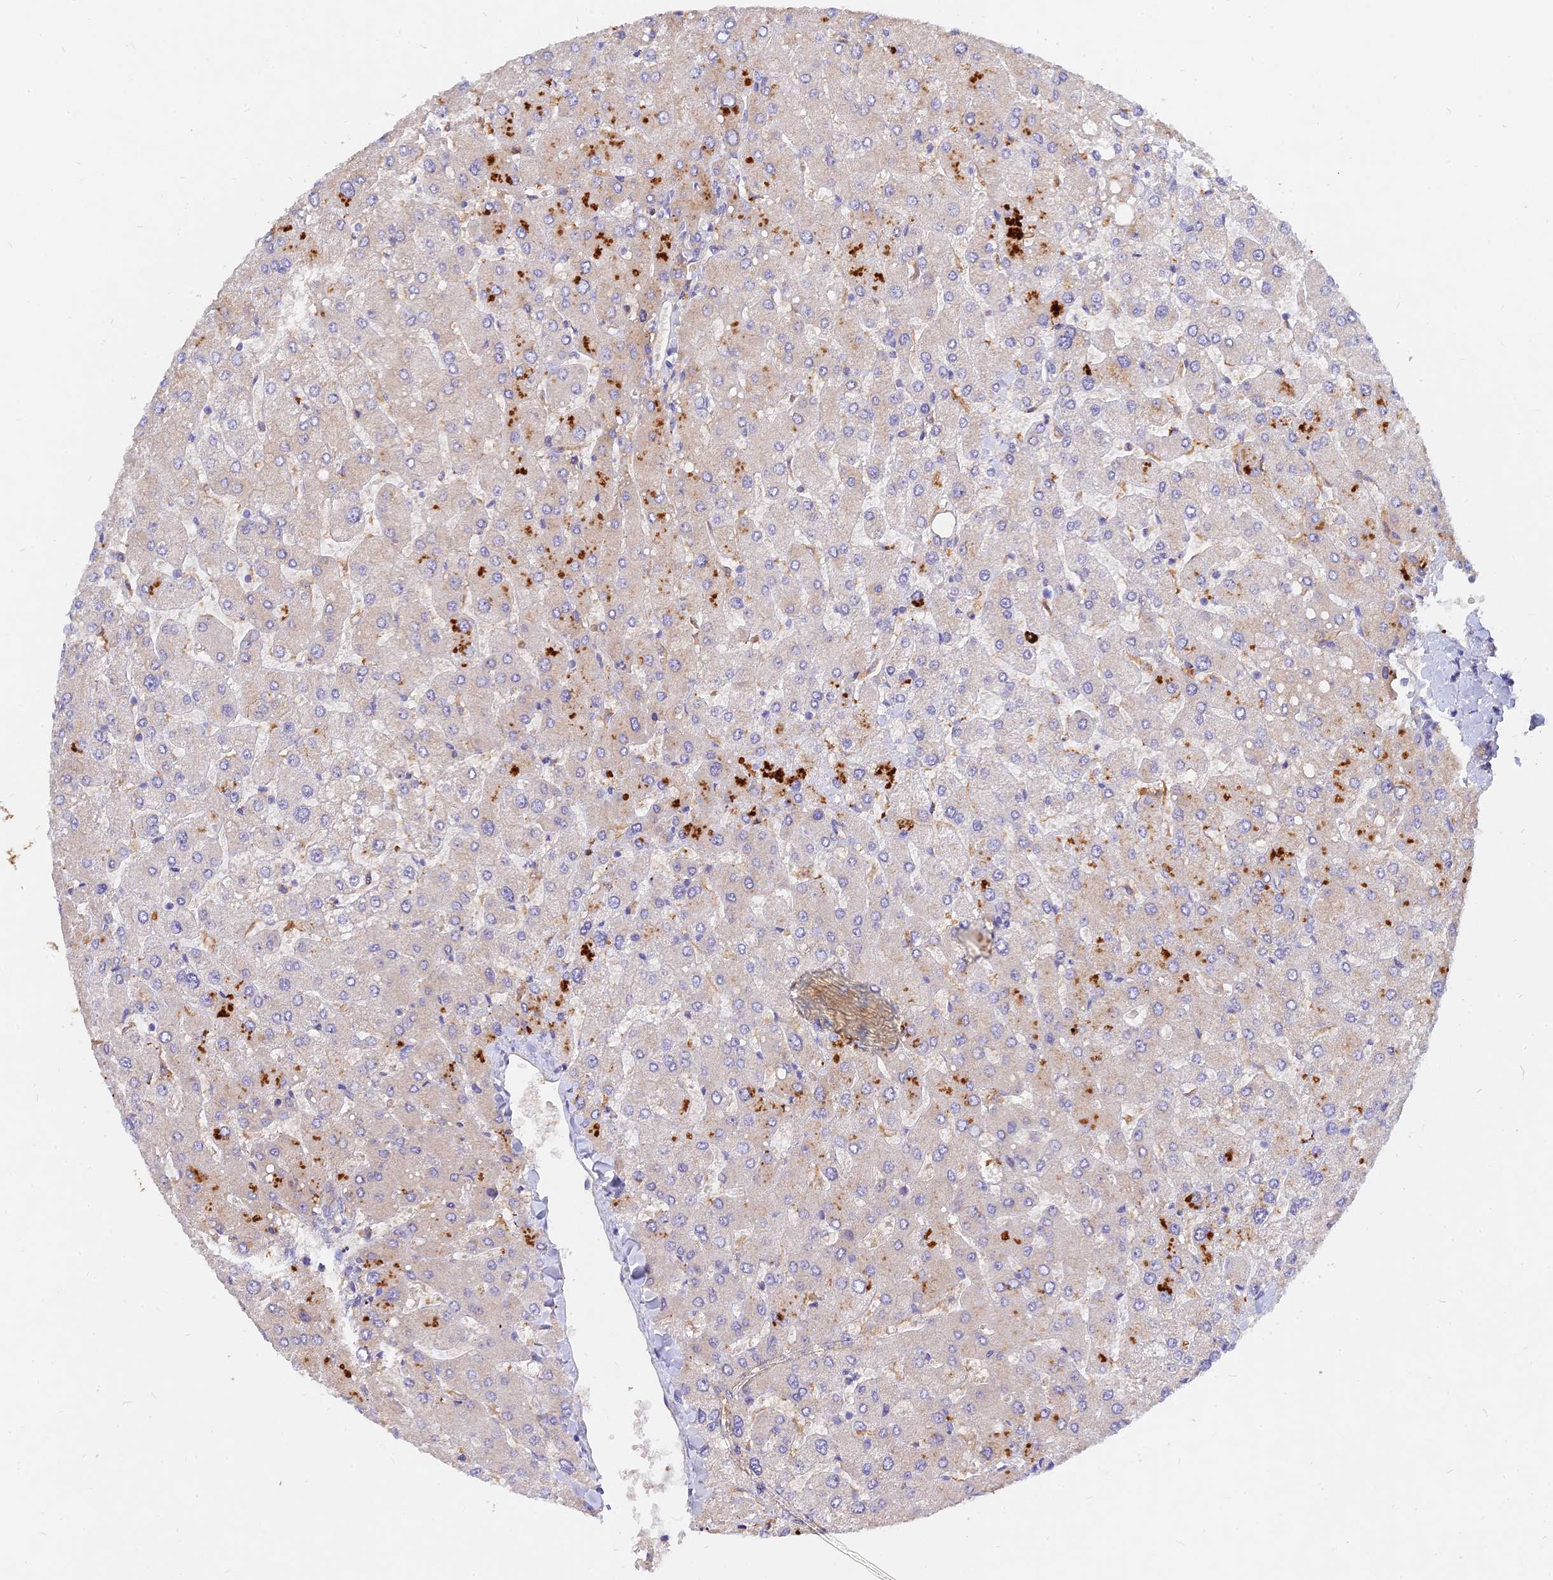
{"staining": {"intensity": "negative", "quantity": "none", "location": "none"}, "tissue": "liver", "cell_type": "Cholangiocytes", "image_type": "normal", "snomed": [{"axis": "morphology", "description": "Normal tissue, NOS"}, {"axis": "topography", "description": "Liver"}], "caption": "DAB (3,3'-diaminobenzidine) immunohistochemical staining of normal human liver exhibits no significant staining in cholangiocytes.", "gene": "MROH1", "patient": {"sex": "male", "age": 55}}